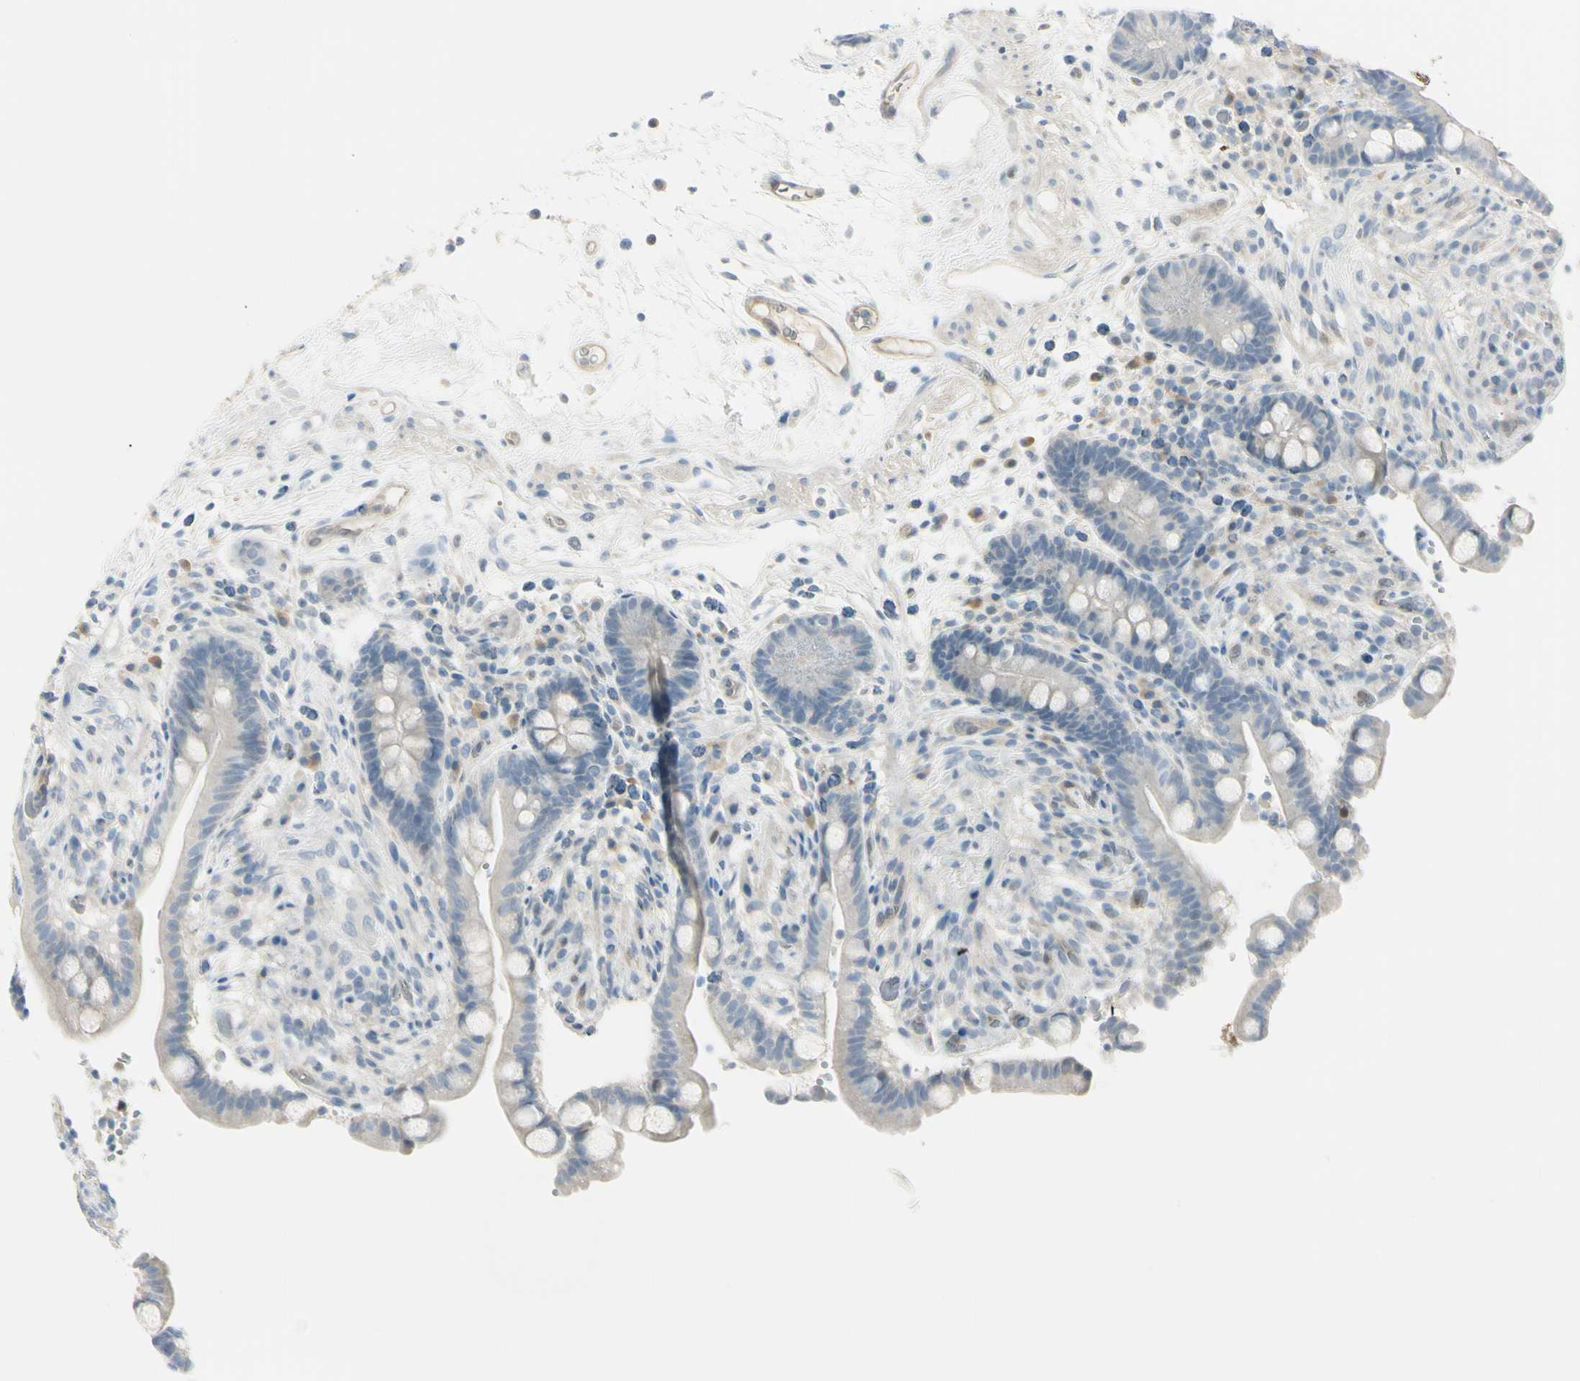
{"staining": {"intensity": "negative", "quantity": "none", "location": "none"}, "tissue": "colon", "cell_type": "Endothelial cells", "image_type": "normal", "snomed": [{"axis": "morphology", "description": "Normal tissue, NOS"}, {"axis": "topography", "description": "Colon"}], "caption": "This is a image of immunohistochemistry staining of unremarkable colon, which shows no positivity in endothelial cells. (IHC, brightfield microscopy, high magnification).", "gene": "ASB9", "patient": {"sex": "male", "age": 73}}